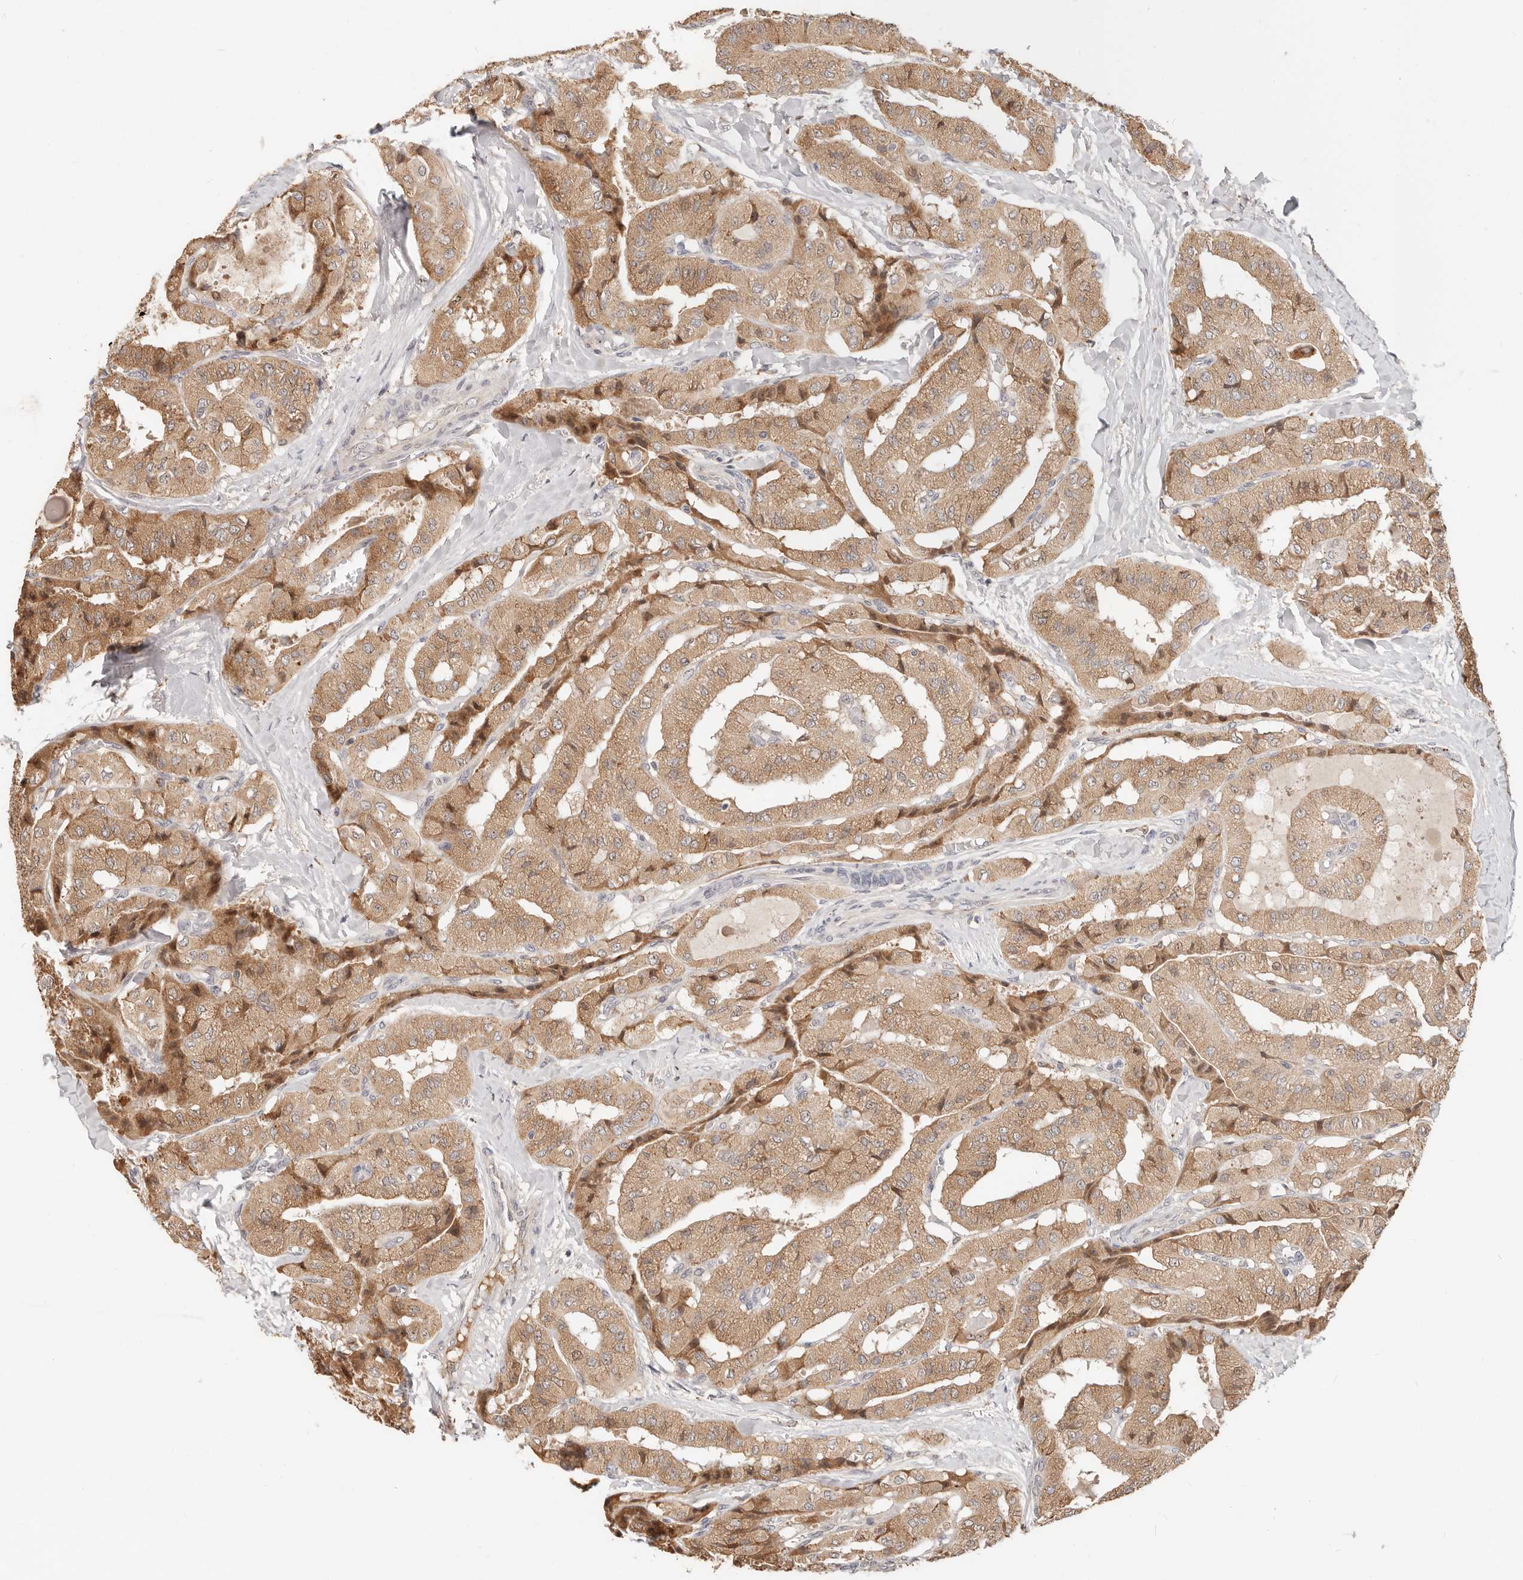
{"staining": {"intensity": "moderate", "quantity": ">75%", "location": "cytoplasmic/membranous"}, "tissue": "thyroid cancer", "cell_type": "Tumor cells", "image_type": "cancer", "snomed": [{"axis": "morphology", "description": "Papillary adenocarcinoma, NOS"}, {"axis": "topography", "description": "Thyroid gland"}], "caption": "IHC of papillary adenocarcinoma (thyroid) shows medium levels of moderate cytoplasmic/membranous positivity in approximately >75% of tumor cells.", "gene": "ZRANB1", "patient": {"sex": "female", "age": 59}}